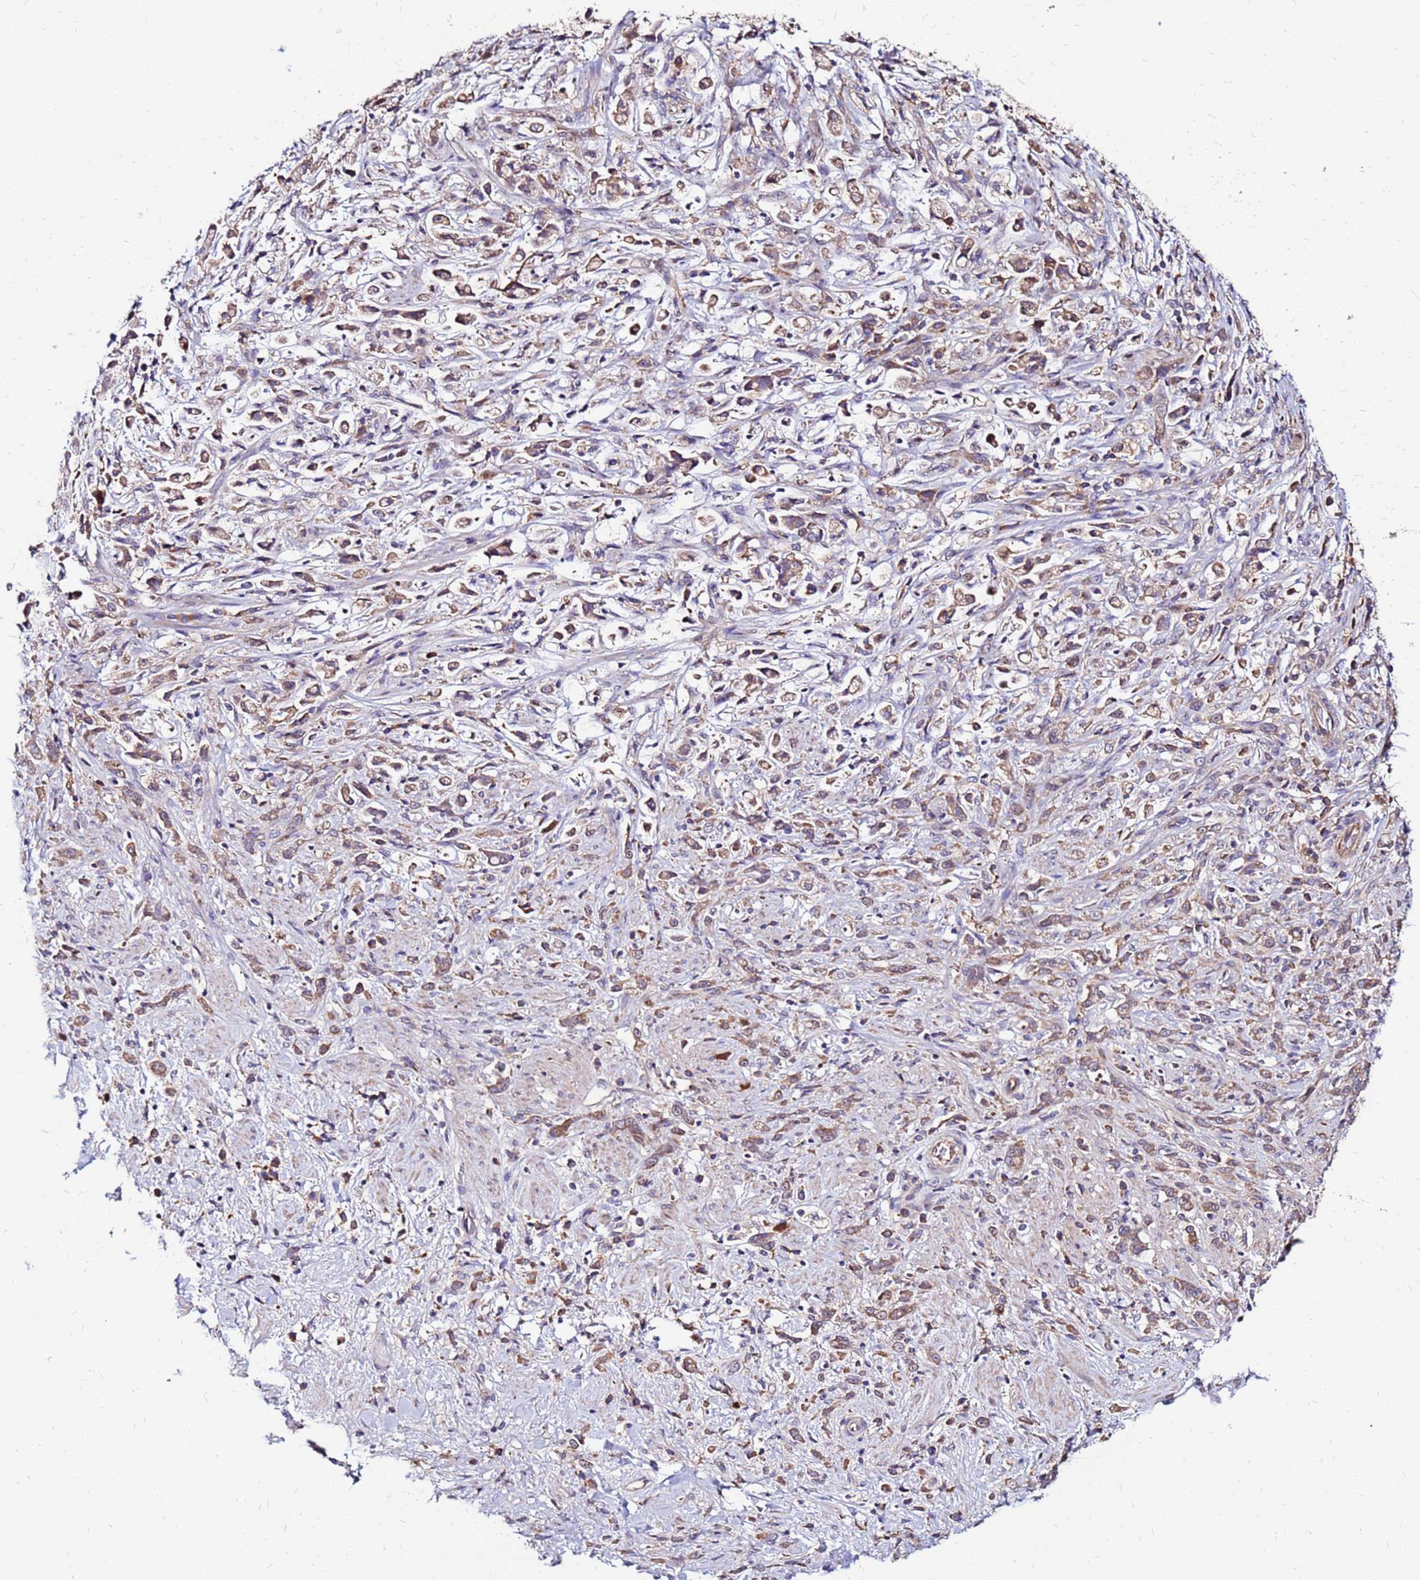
{"staining": {"intensity": "moderate", "quantity": ">75%", "location": "cytoplasmic/membranous"}, "tissue": "stomach cancer", "cell_type": "Tumor cells", "image_type": "cancer", "snomed": [{"axis": "morphology", "description": "Adenocarcinoma, NOS"}, {"axis": "topography", "description": "Stomach"}], "caption": "Stomach adenocarcinoma stained for a protein (brown) reveals moderate cytoplasmic/membranous positive expression in approximately >75% of tumor cells.", "gene": "ARHGEF5", "patient": {"sex": "female", "age": 60}}